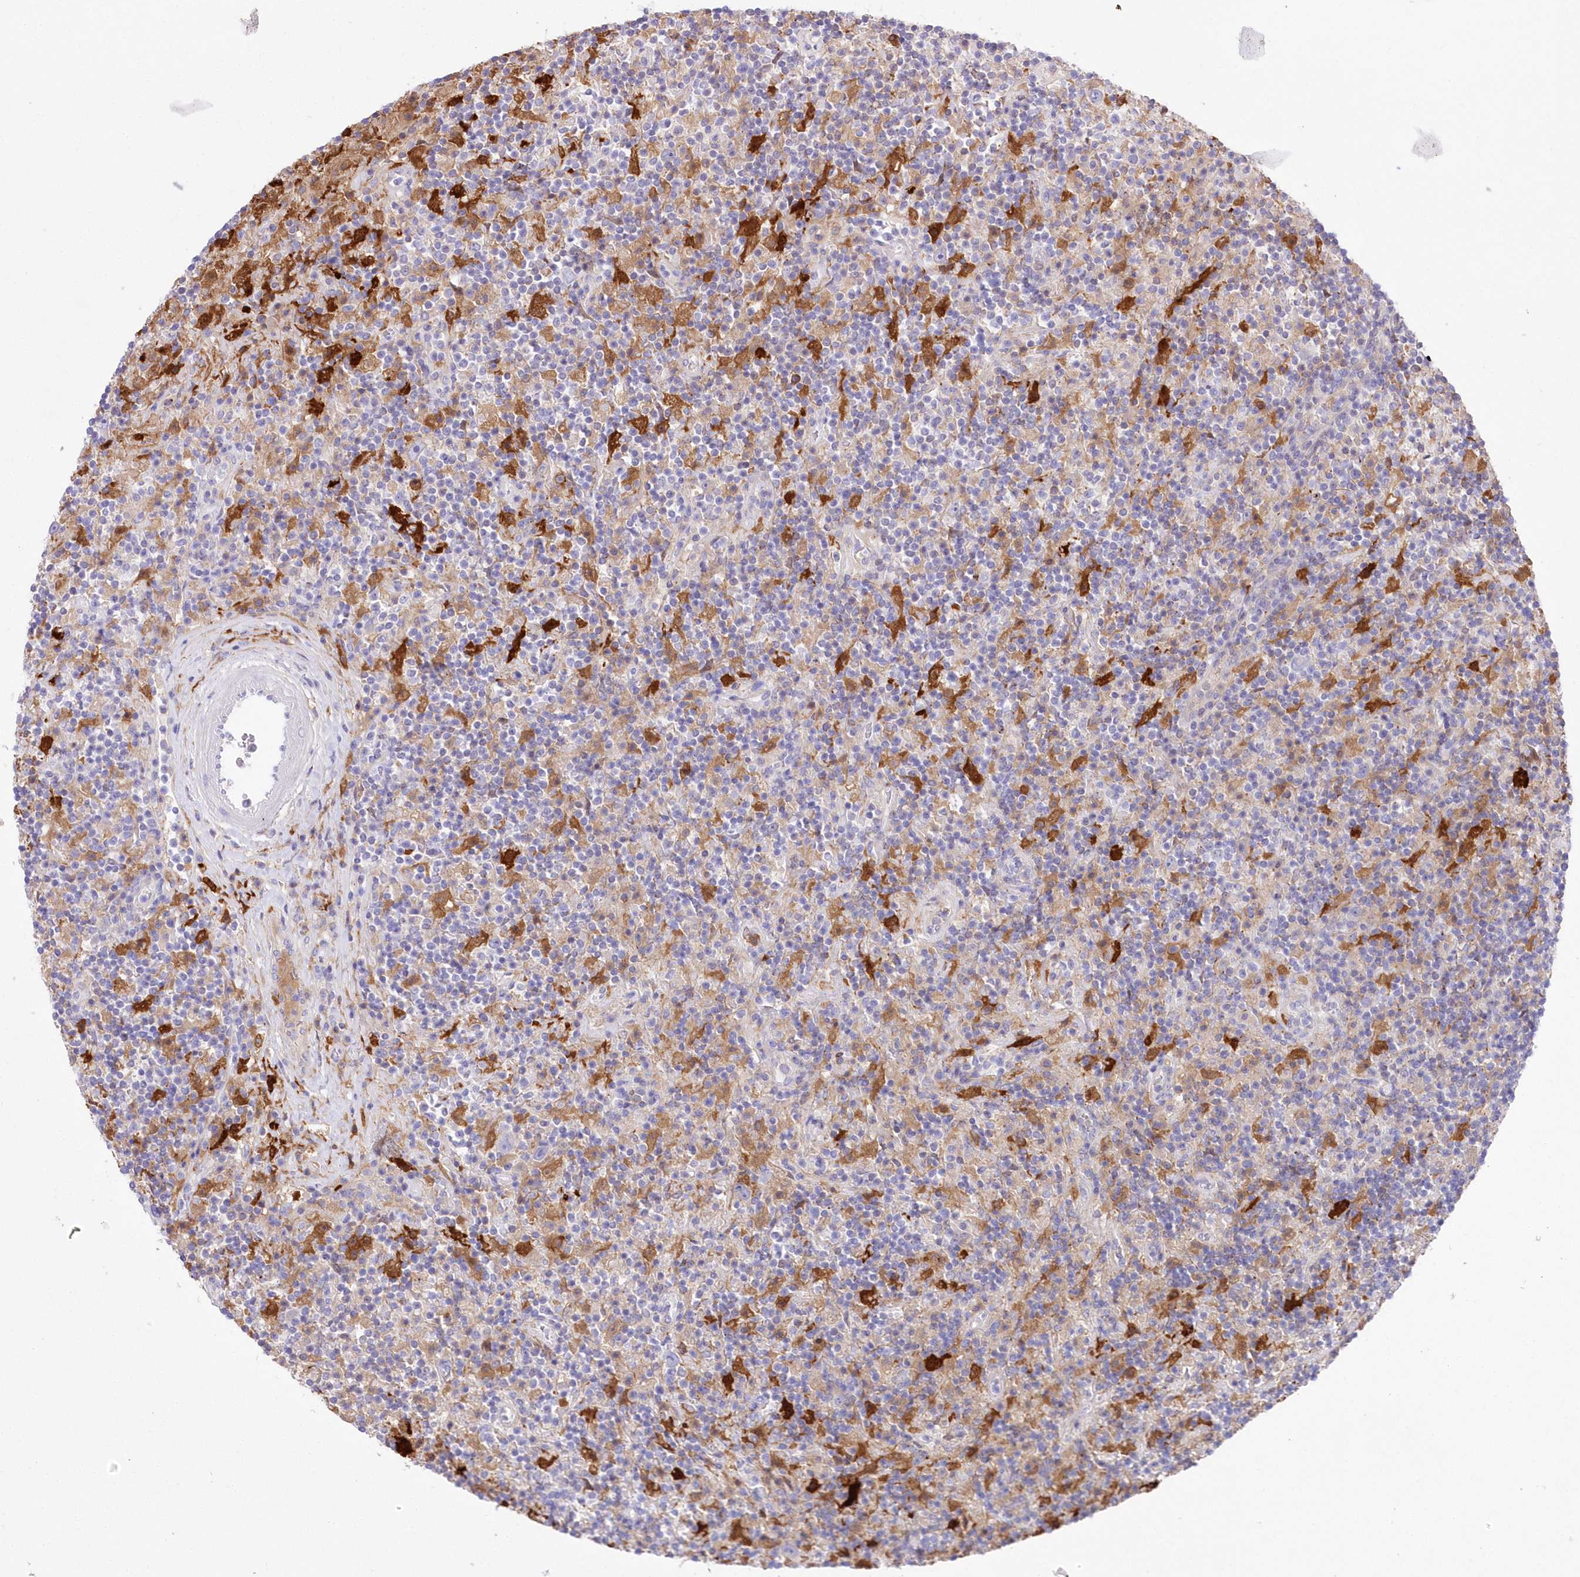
{"staining": {"intensity": "negative", "quantity": "none", "location": "none"}, "tissue": "lymphoma", "cell_type": "Tumor cells", "image_type": "cancer", "snomed": [{"axis": "morphology", "description": "Hodgkin's disease, NOS"}, {"axis": "topography", "description": "Lymph node"}], "caption": "Immunohistochemistry (IHC) image of neoplastic tissue: Hodgkin's disease stained with DAB reveals no significant protein staining in tumor cells.", "gene": "DNAJC19", "patient": {"sex": "male", "age": 70}}